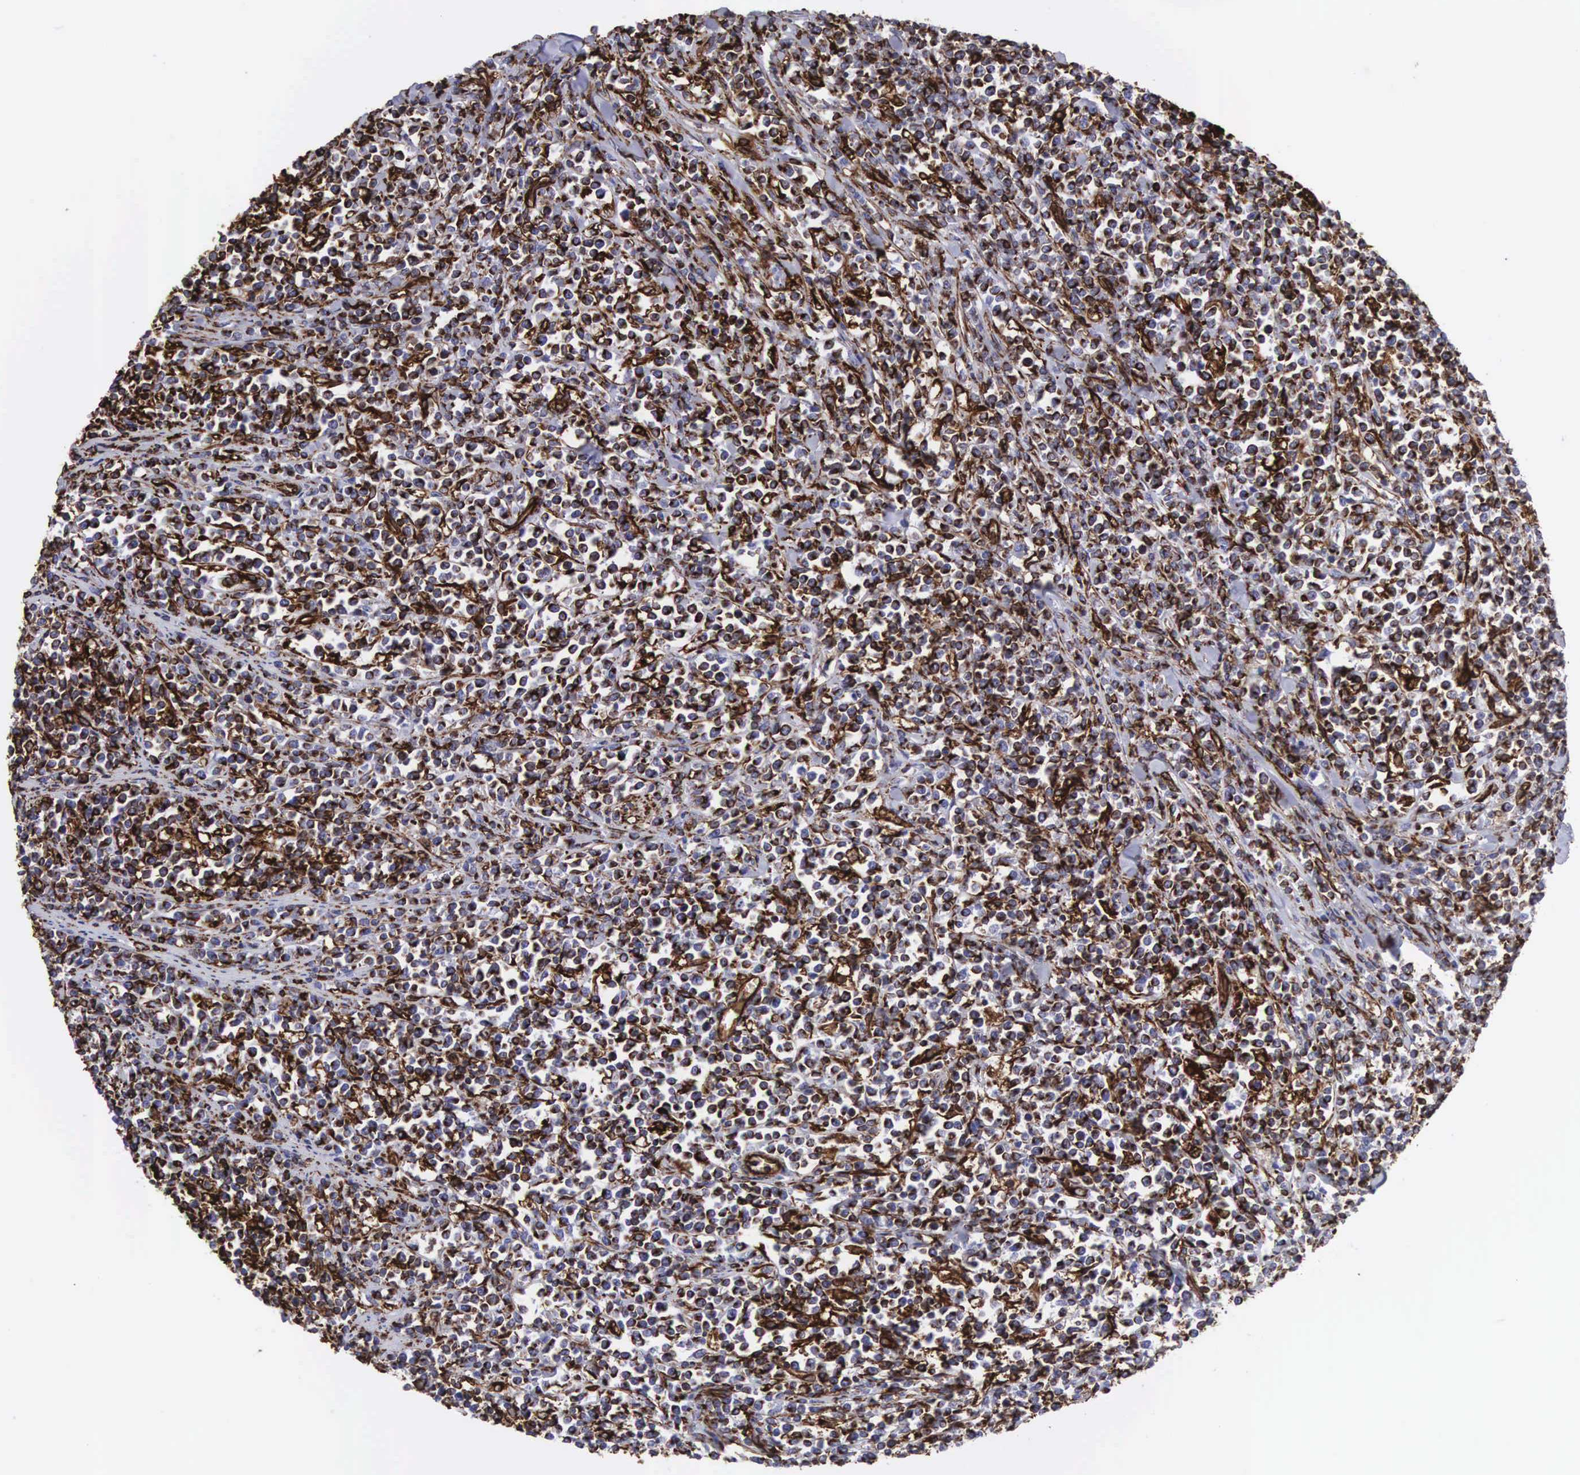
{"staining": {"intensity": "strong", "quantity": "25%-75%", "location": "cytoplasmic/membranous"}, "tissue": "lymphoma", "cell_type": "Tumor cells", "image_type": "cancer", "snomed": [{"axis": "morphology", "description": "Malignant lymphoma, non-Hodgkin's type, High grade"}, {"axis": "topography", "description": "Small intestine"}, {"axis": "topography", "description": "Colon"}], "caption": "The immunohistochemical stain shows strong cytoplasmic/membranous positivity in tumor cells of lymphoma tissue.", "gene": "VIM", "patient": {"sex": "male", "age": 8}}